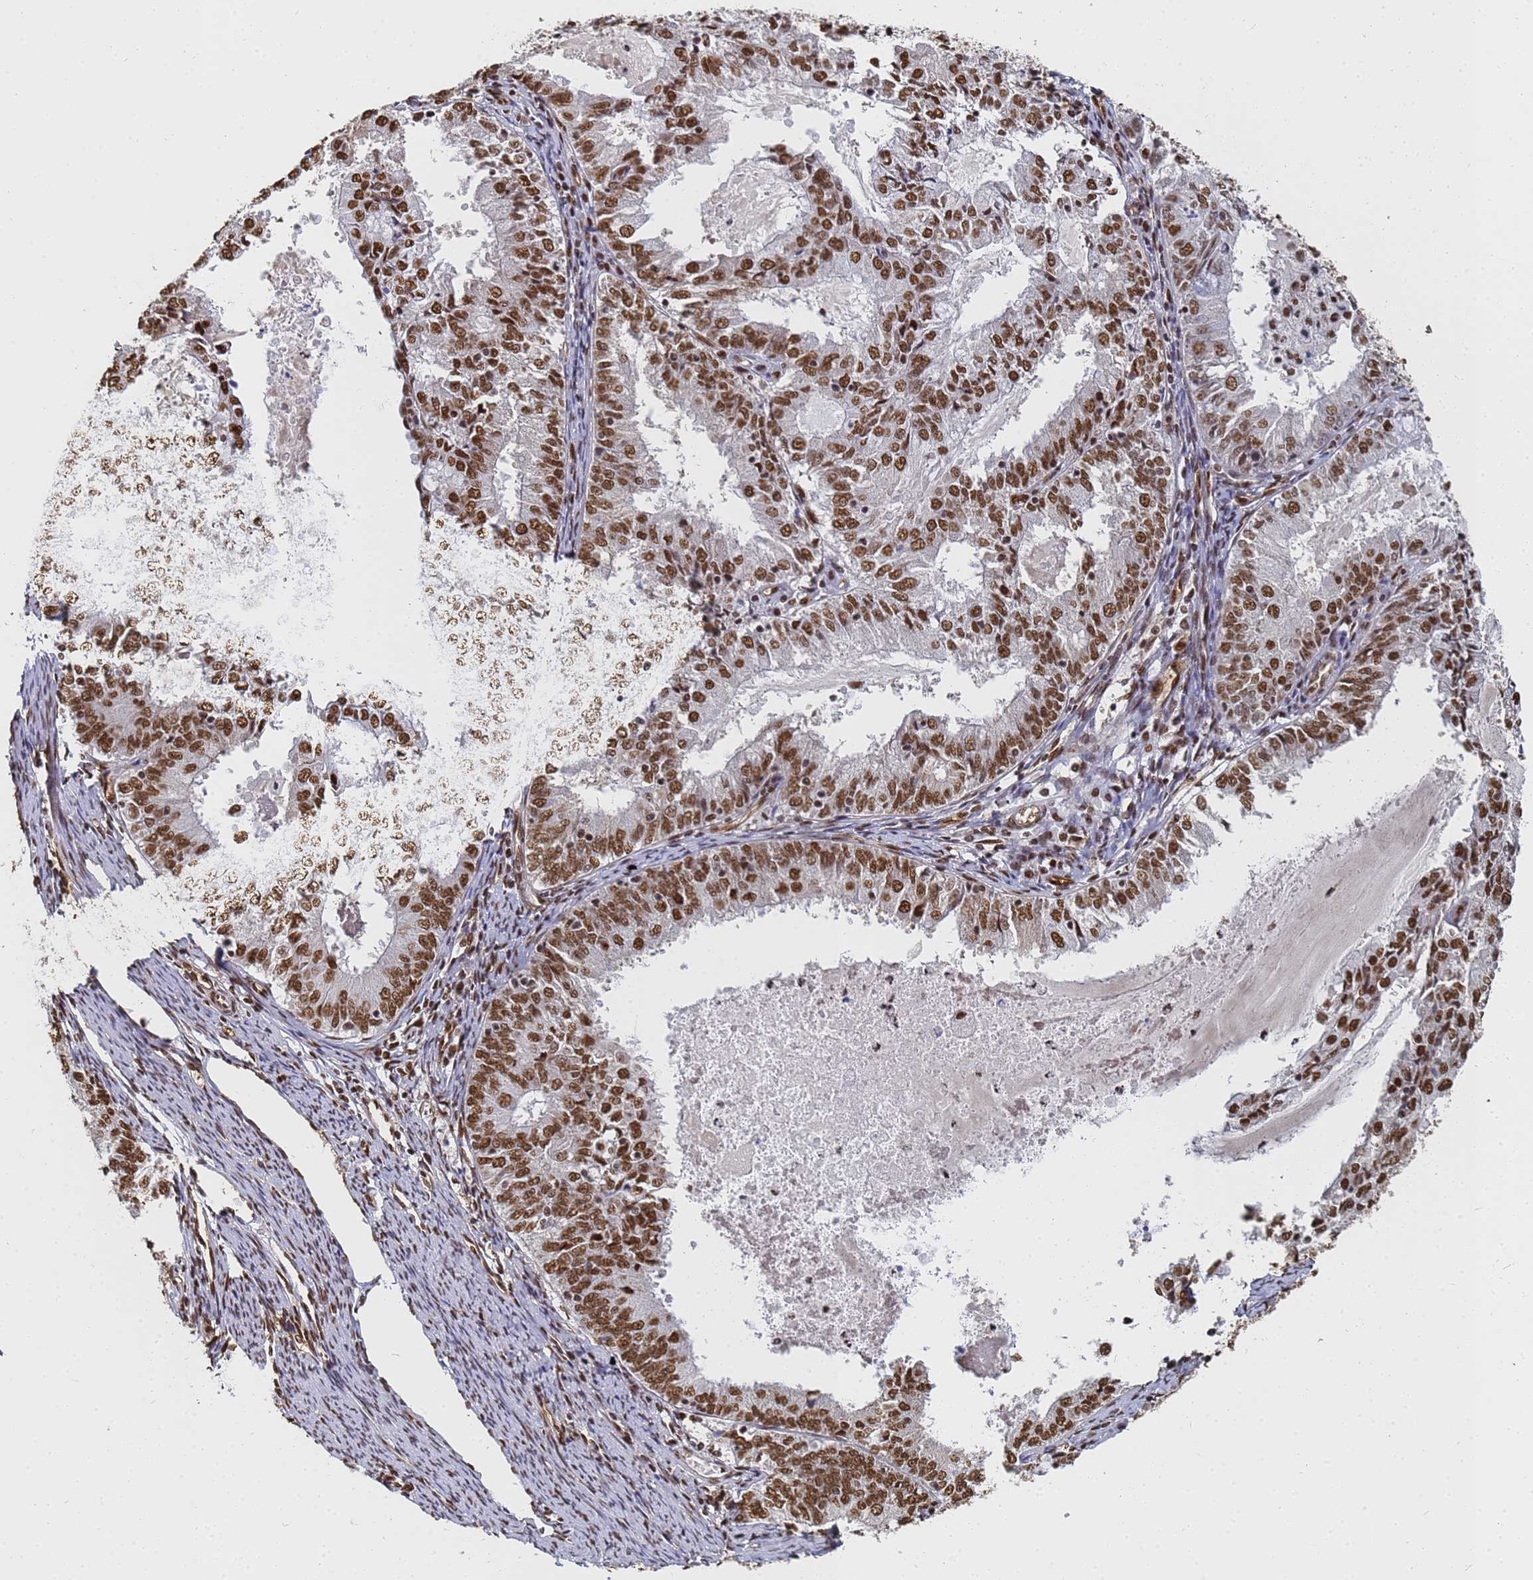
{"staining": {"intensity": "strong", "quantity": ">75%", "location": "nuclear"}, "tissue": "endometrial cancer", "cell_type": "Tumor cells", "image_type": "cancer", "snomed": [{"axis": "morphology", "description": "Adenocarcinoma, NOS"}, {"axis": "topography", "description": "Endometrium"}], "caption": "Immunohistochemistry photomicrograph of neoplastic tissue: human endometrial adenocarcinoma stained using IHC displays high levels of strong protein expression localized specifically in the nuclear of tumor cells, appearing as a nuclear brown color.", "gene": "RAVER2", "patient": {"sex": "female", "age": 57}}